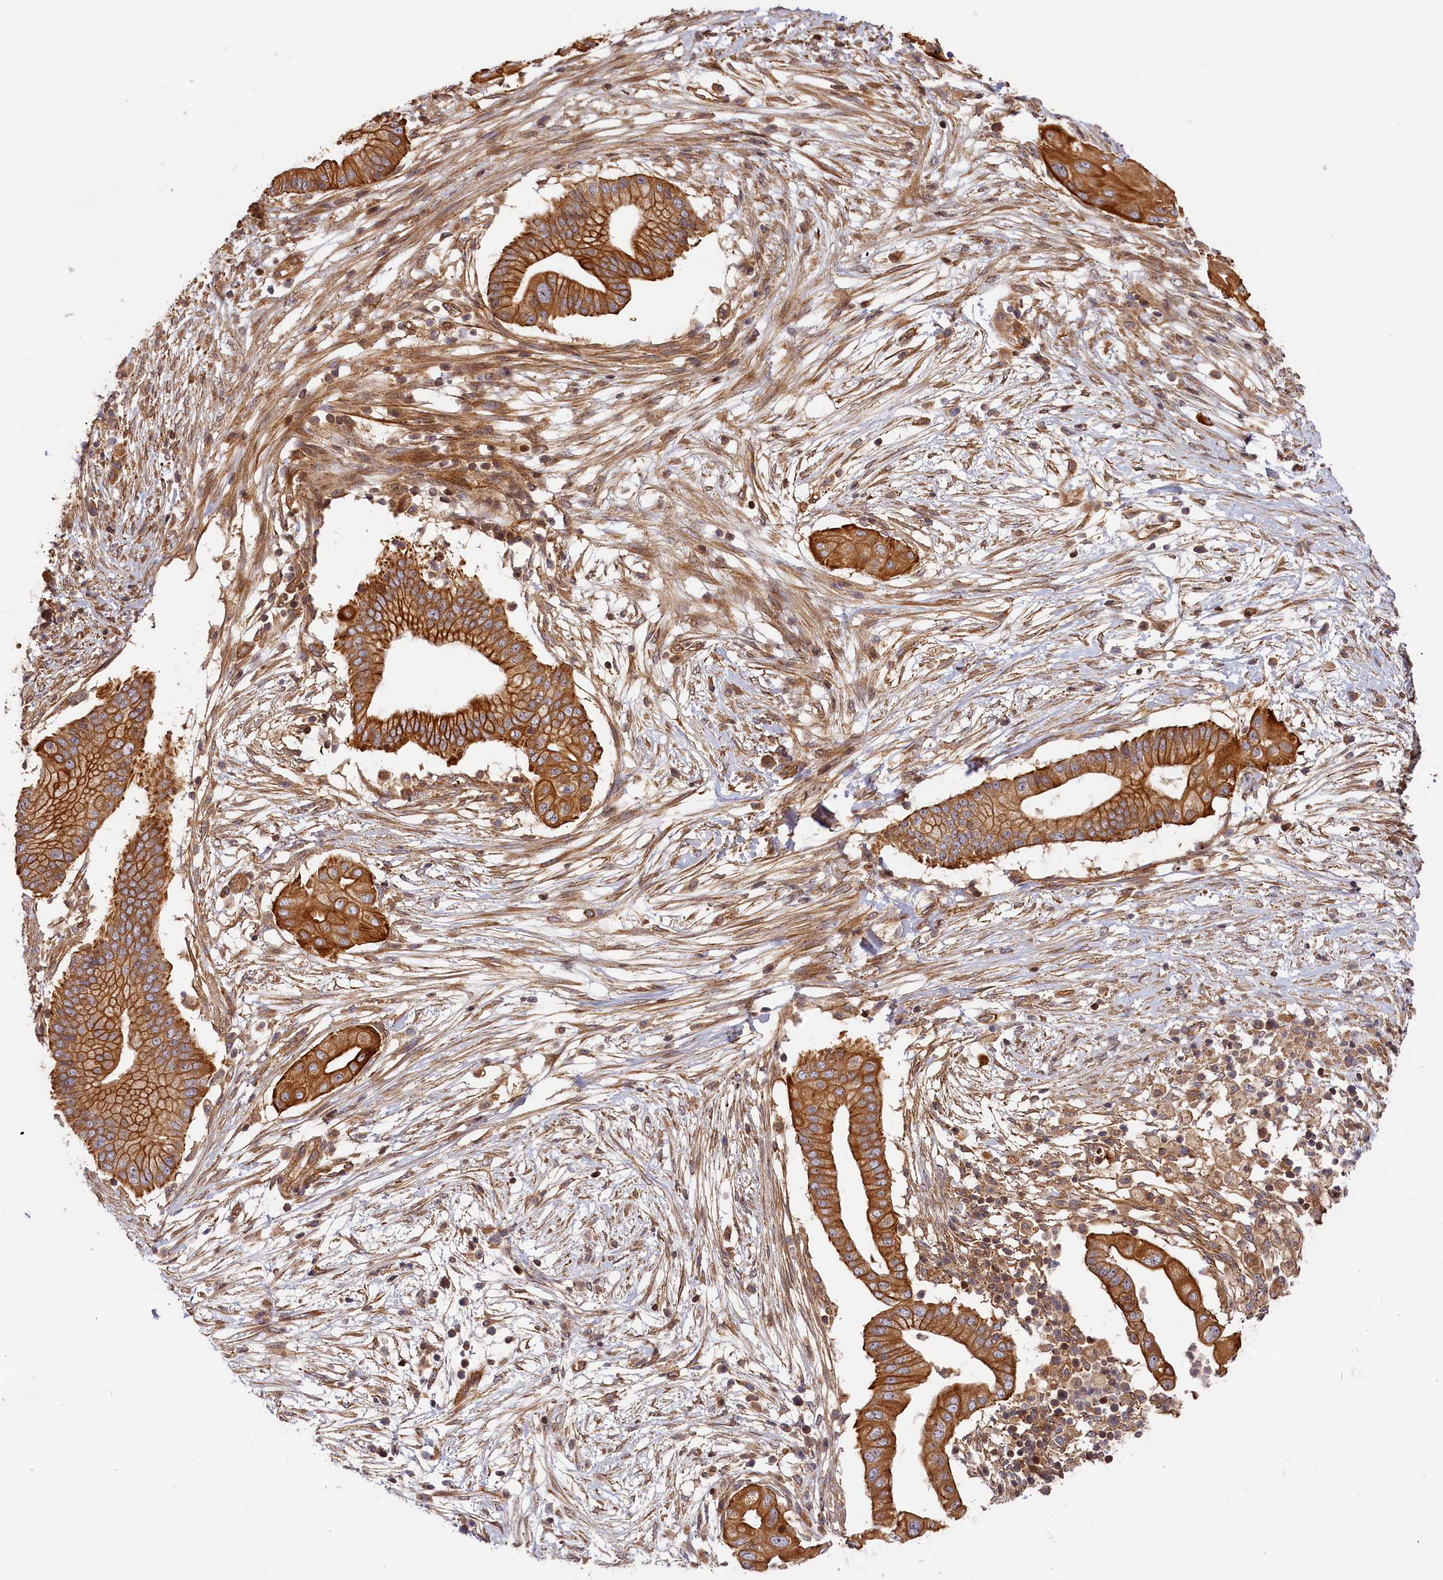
{"staining": {"intensity": "strong", "quantity": ">75%", "location": "cytoplasmic/membranous"}, "tissue": "pancreatic cancer", "cell_type": "Tumor cells", "image_type": "cancer", "snomed": [{"axis": "morphology", "description": "Adenocarcinoma, NOS"}, {"axis": "topography", "description": "Pancreas"}], "caption": "Immunohistochemical staining of human pancreatic adenocarcinoma shows high levels of strong cytoplasmic/membranous positivity in about >75% of tumor cells.", "gene": "CEP44", "patient": {"sex": "male", "age": 68}}